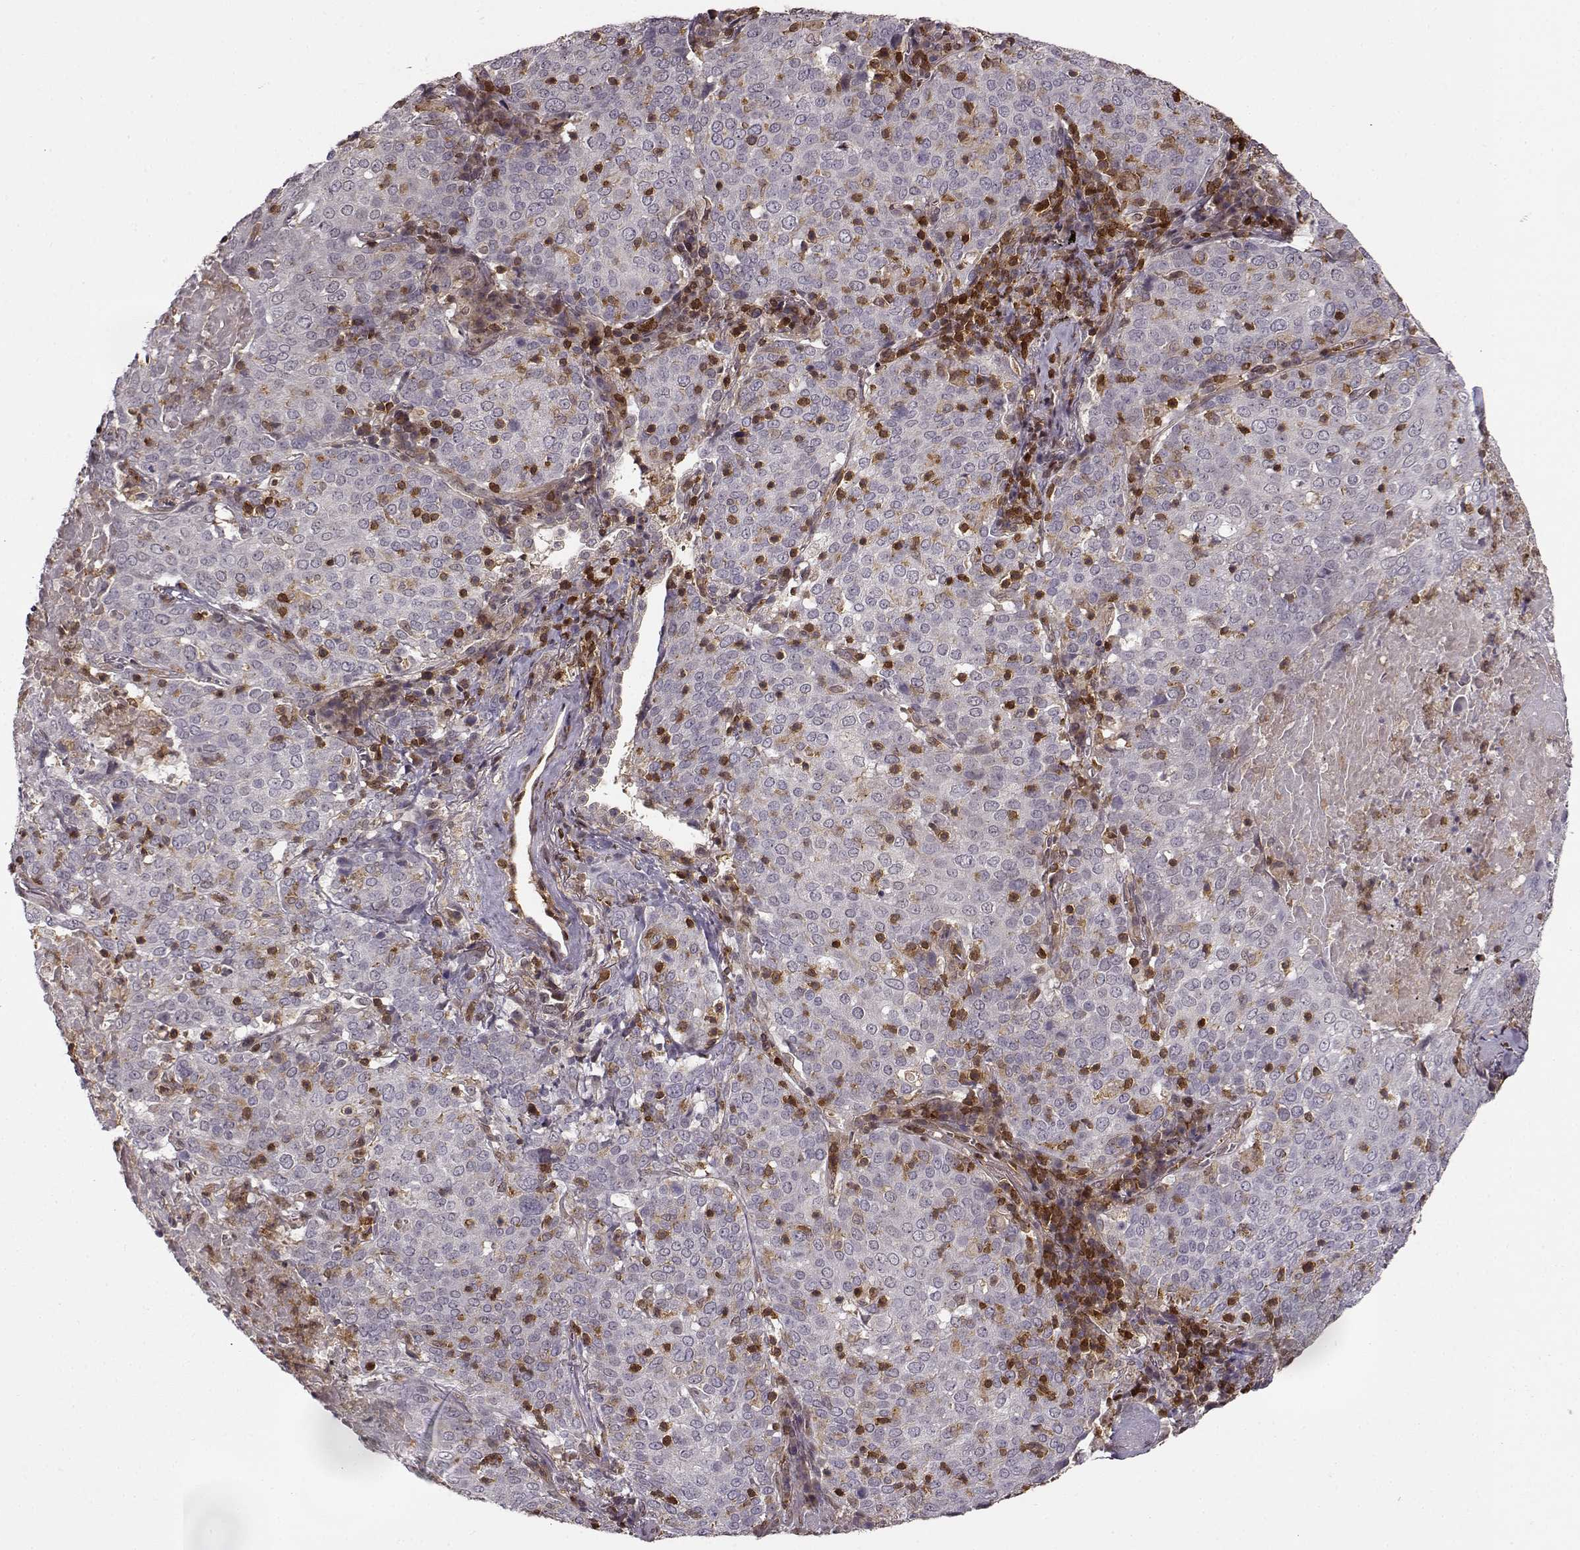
{"staining": {"intensity": "negative", "quantity": "none", "location": "none"}, "tissue": "lung cancer", "cell_type": "Tumor cells", "image_type": "cancer", "snomed": [{"axis": "morphology", "description": "Squamous cell carcinoma, NOS"}, {"axis": "topography", "description": "Lung"}], "caption": "A high-resolution photomicrograph shows immunohistochemistry (IHC) staining of lung cancer, which demonstrates no significant expression in tumor cells. (DAB (3,3'-diaminobenzidine) IHC, high magnification).", "gene": "MFSD1", "patient": {"sex": "male", "age": 82}}